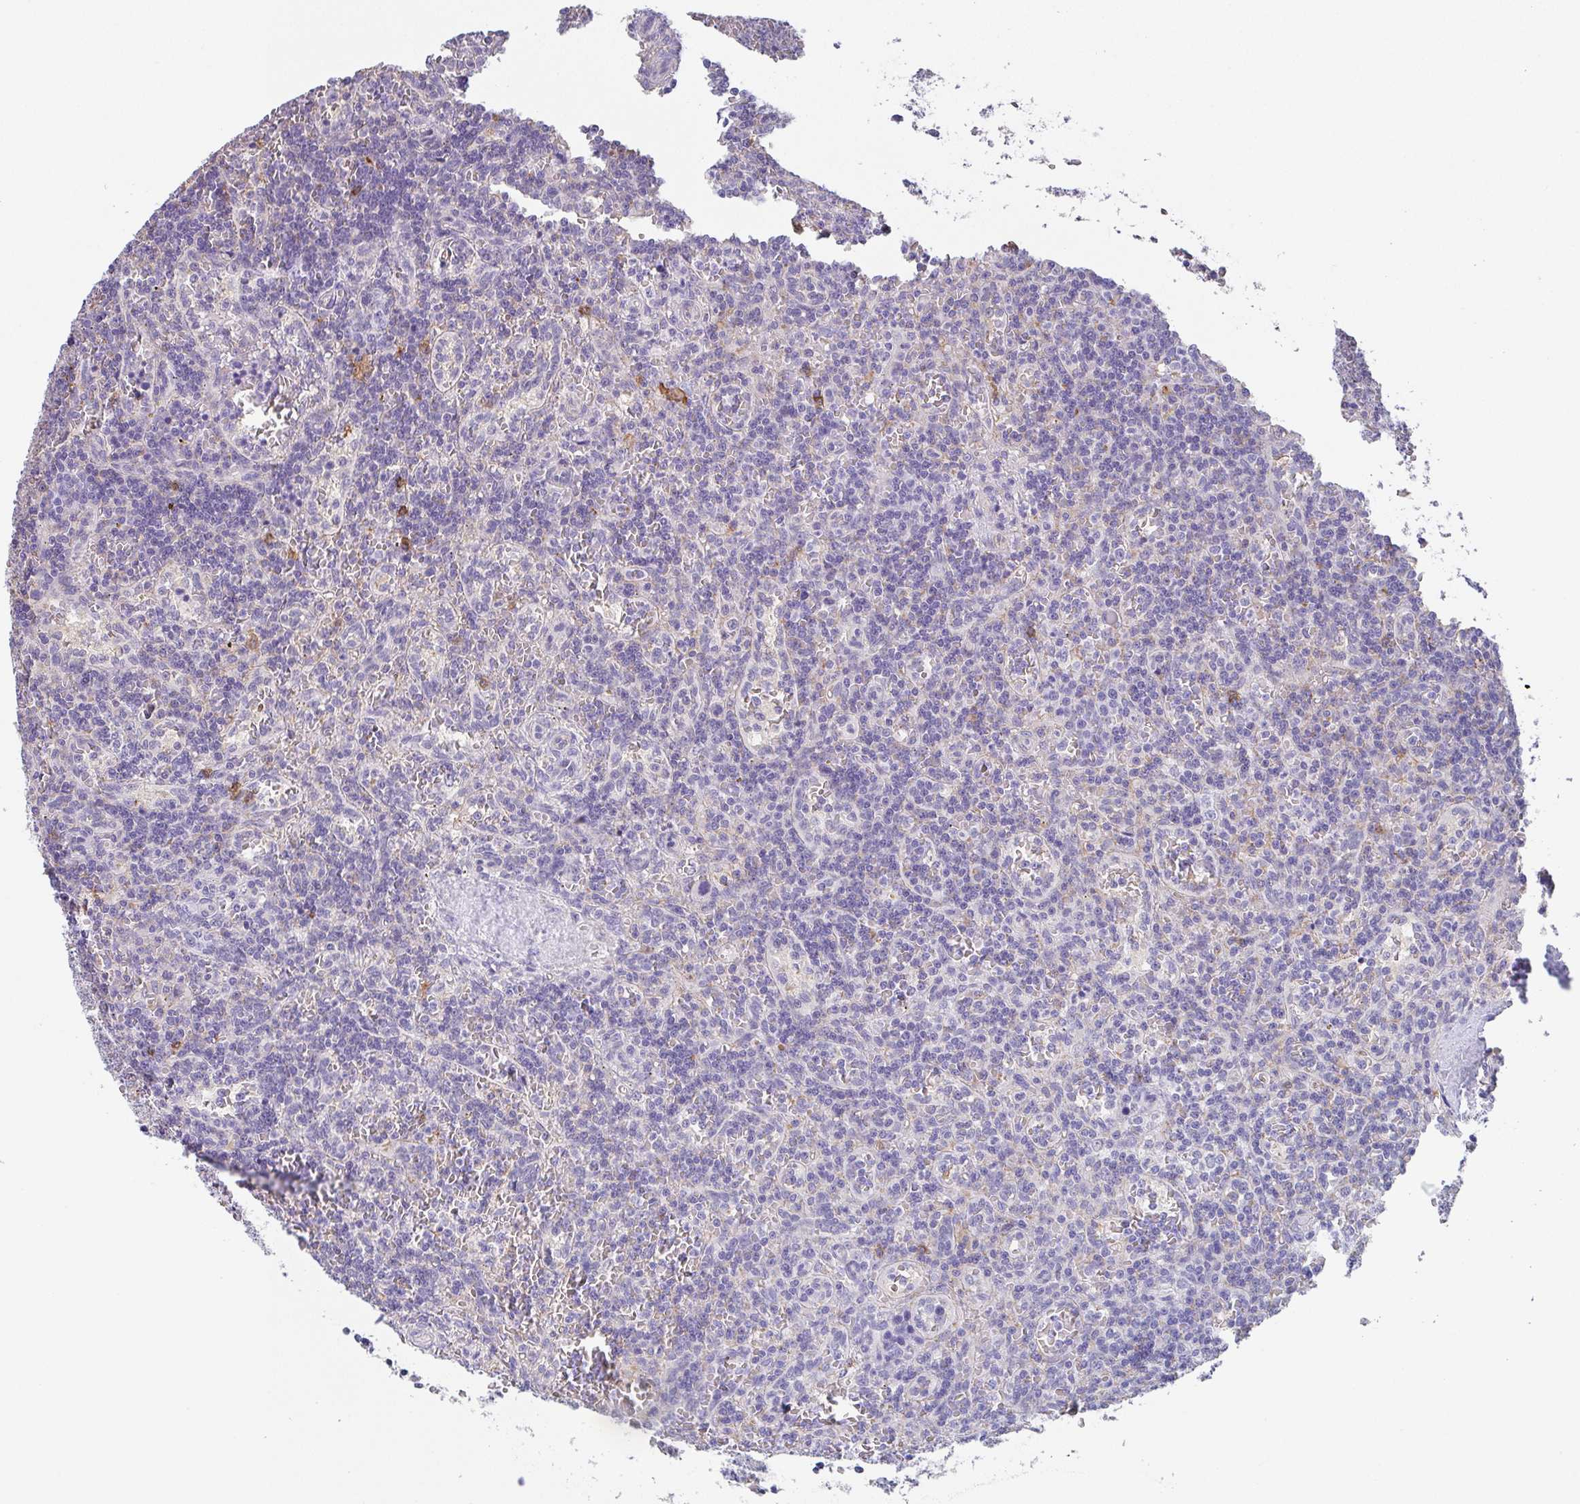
{"staining": {"intensity": "negative", "quantity": "none", "location": "none"}, "tissue": "lymphoma", "cell_type": "Tumor cells", "image_type": "cancer", "snomed": [{"axis": "morphology", "description": "Malignant lymphoma, non-Hodgkin's type, Low grade"}, {"axis": "topography", "description": "Spleen"}], "caption": "Immunohistochemical staining of human low-grade malignant lymphoma, non-Hodgkin's type displays no significant staining in tumor cells. (Stains: DAB (3,3'-diaminobenzidine) immunohistochemistry with hematoxylin counter stain, Microscopy: brightfield microscopy at high magnification).", "gene": "DBN1", "patient": {"sex": "male", "age": 73}}